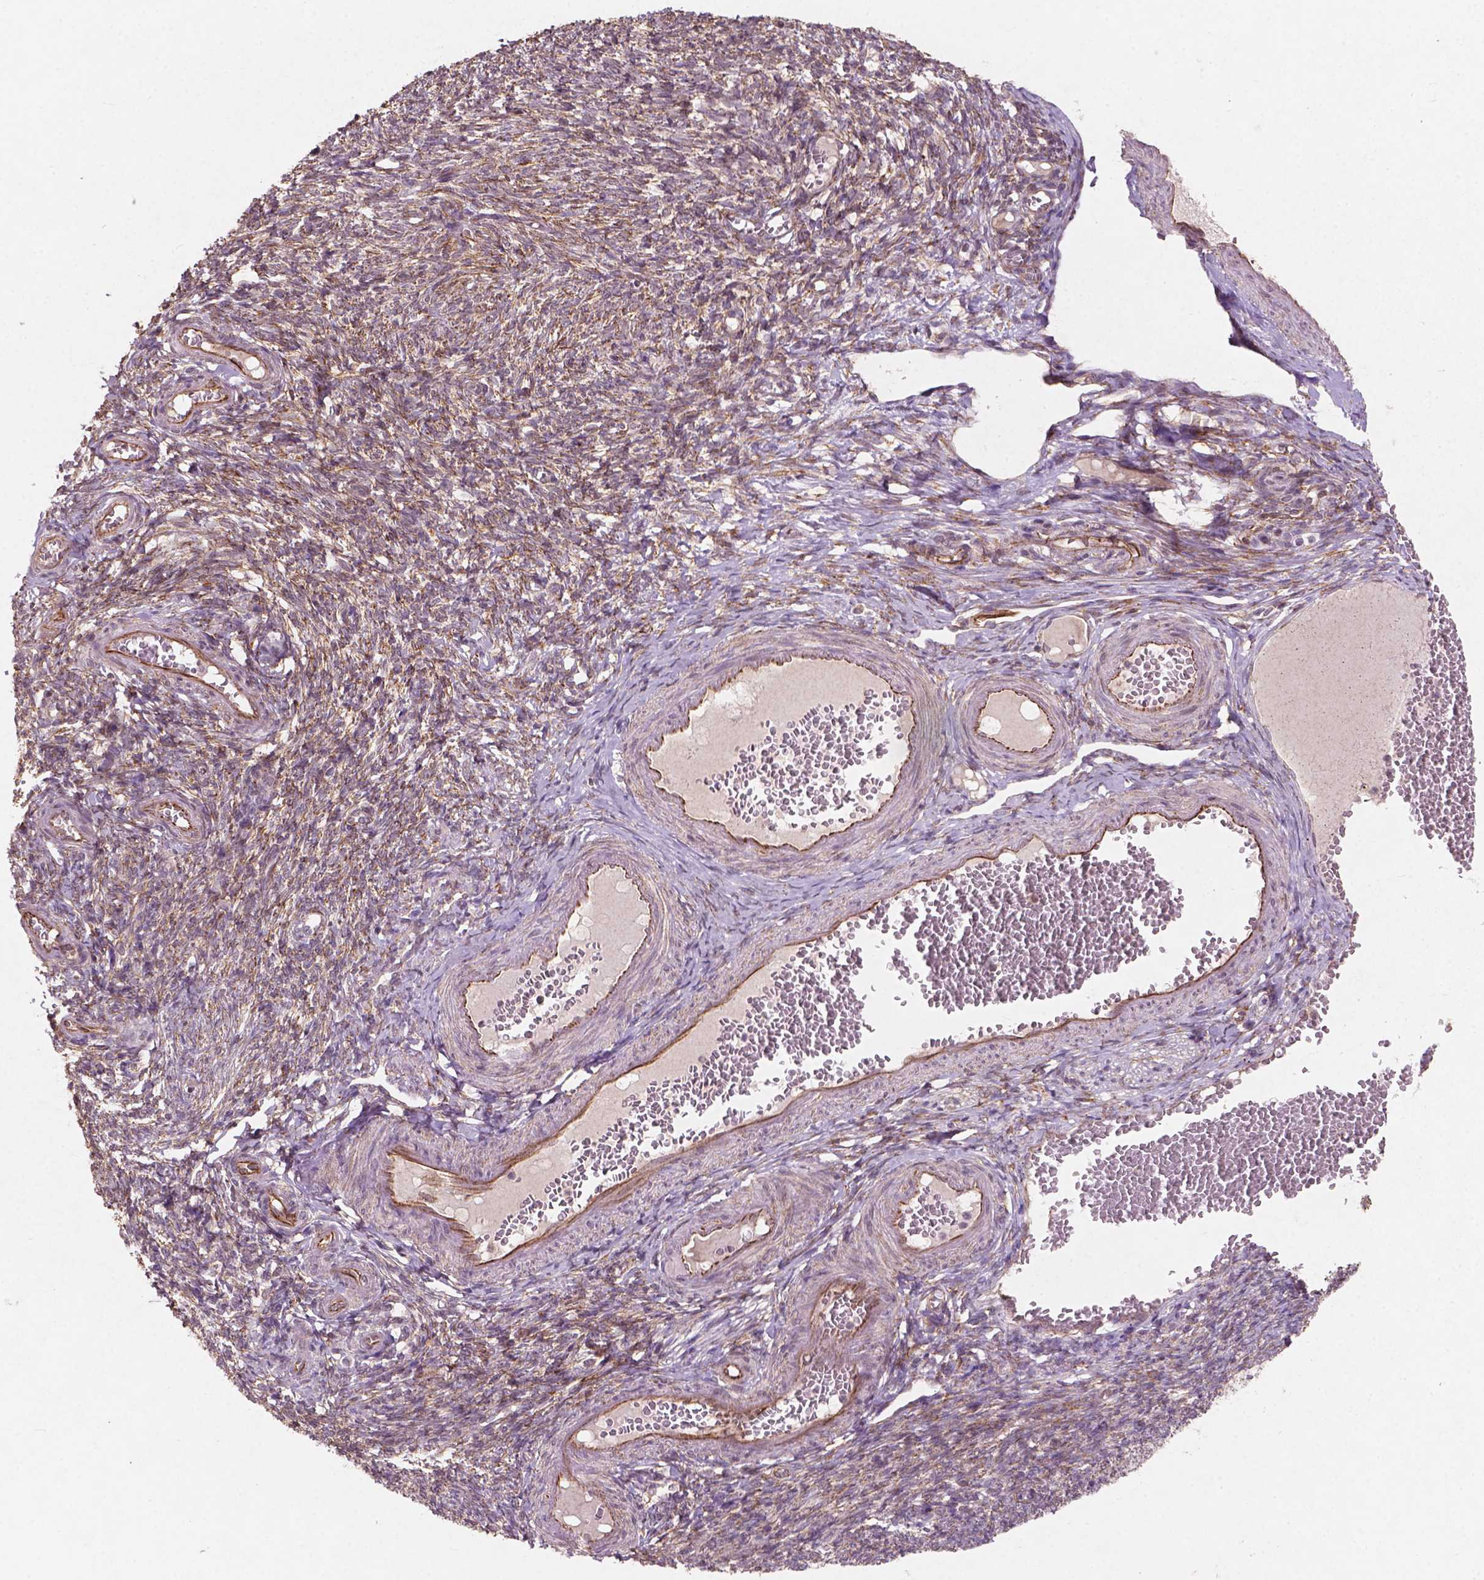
{"staining": {"intensity": "negative", "quantity": "none", "location": "none"}, "tissue": "ovary", "cell_type": "Follicle cells", "image_type": "normal", "snomed": [{"axis": "morphology", "description": "Normal tissue, NOS"}, {"axis": "topography", "description": "Ovary"}], "caption": "Micrograph shows no protein staining in follicle cells of normal ovary.", "gene": "SMAD2", "patient": {"sex": "female", "age": 39}}